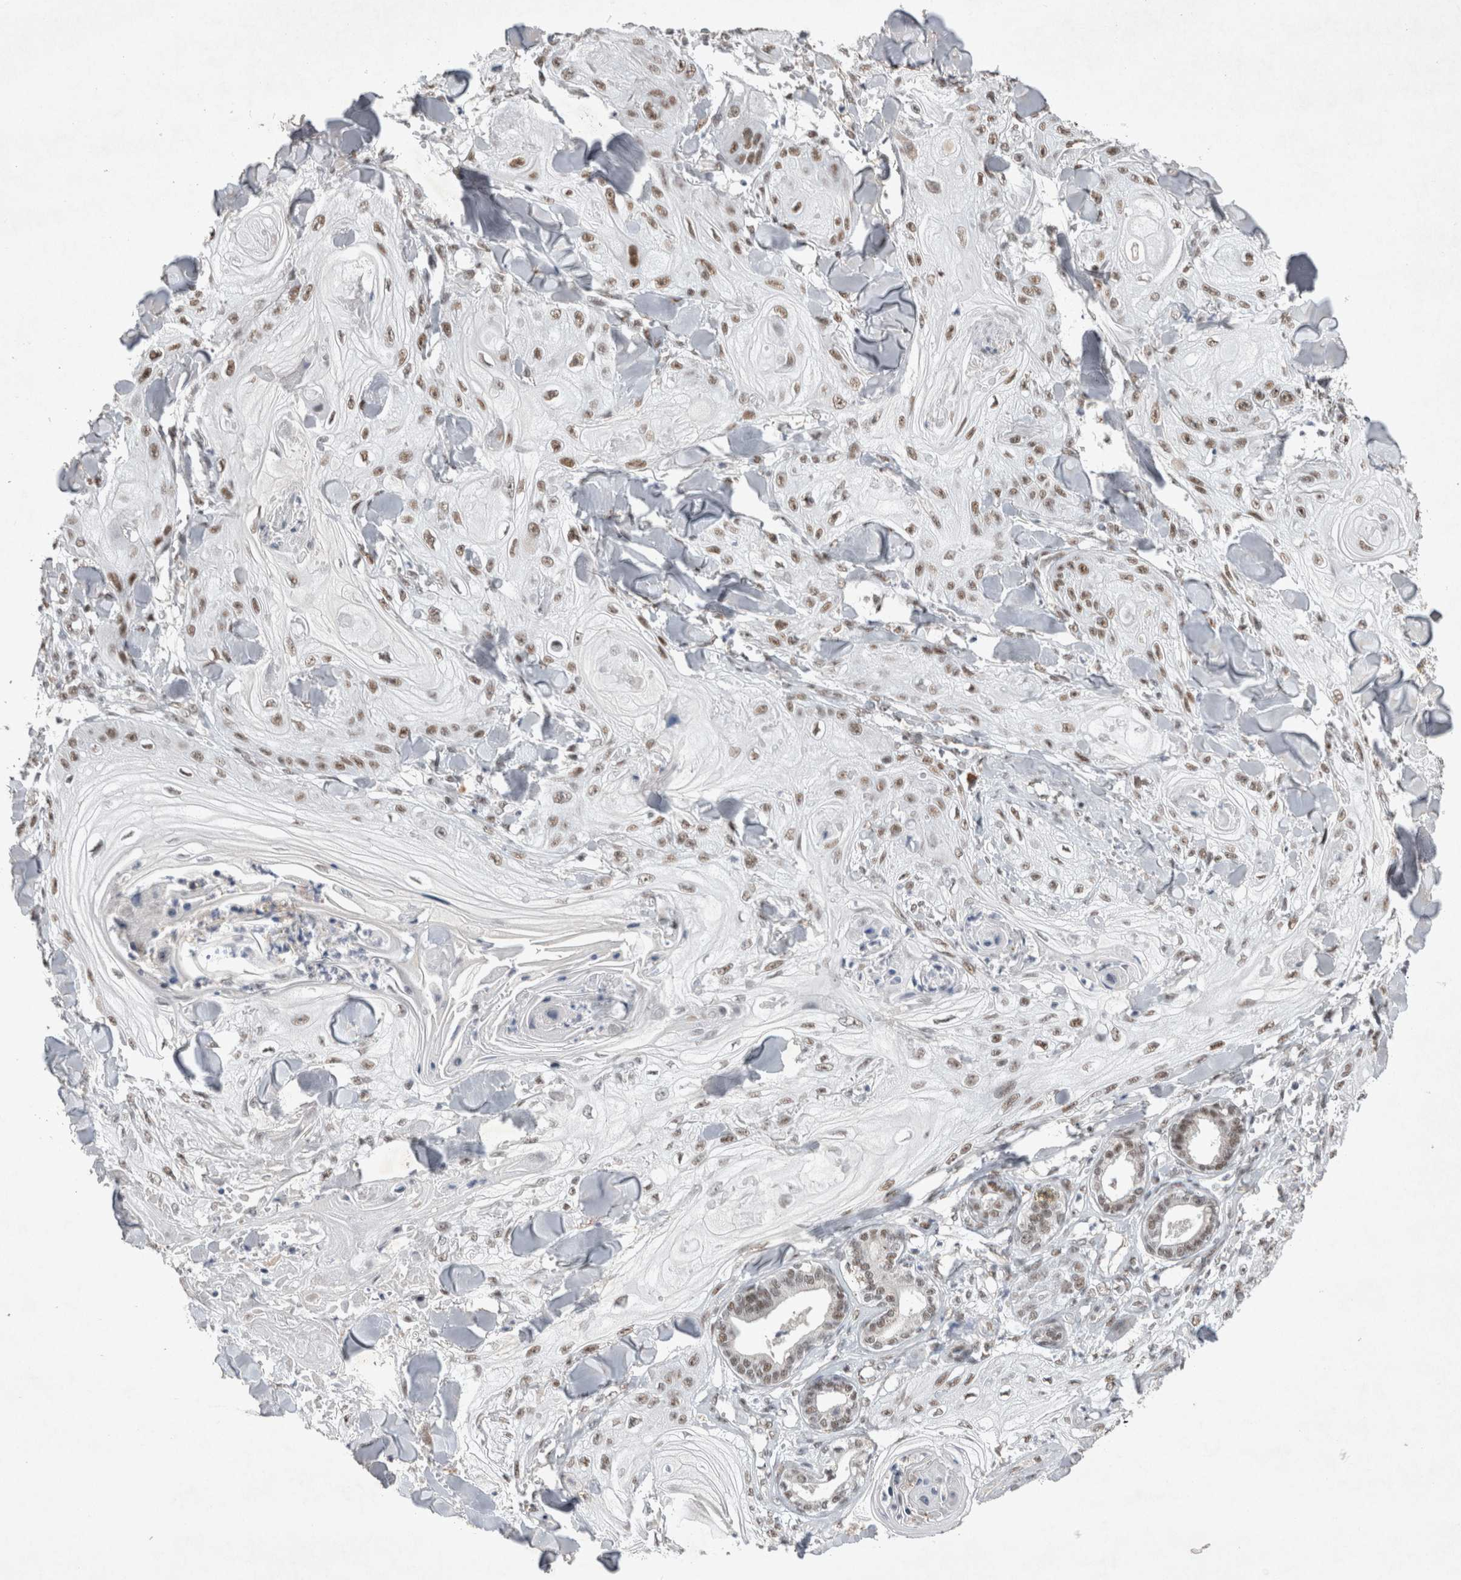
{"staining": {"intensity": "moderate", "quantity": "25%-75%", "location": "nuclear"}, "tissue": "skin cancer", "cell_type": "Tumor cells", "image_type": "cancer", "snomed": [{"axis": "morphology", "description": "Squamous cell carcinoma, NOS"}, {"axis": "topography", "description": "Skin"}], "caption": "This is a photomicrograph of immunohistochemistry staining of skin cancer (squamous cell carcinoma), which shows moderate staining in the nuclear of tumor cells.", "gene": "RBM6", "patient": {"sex": "male", "age": 74}}